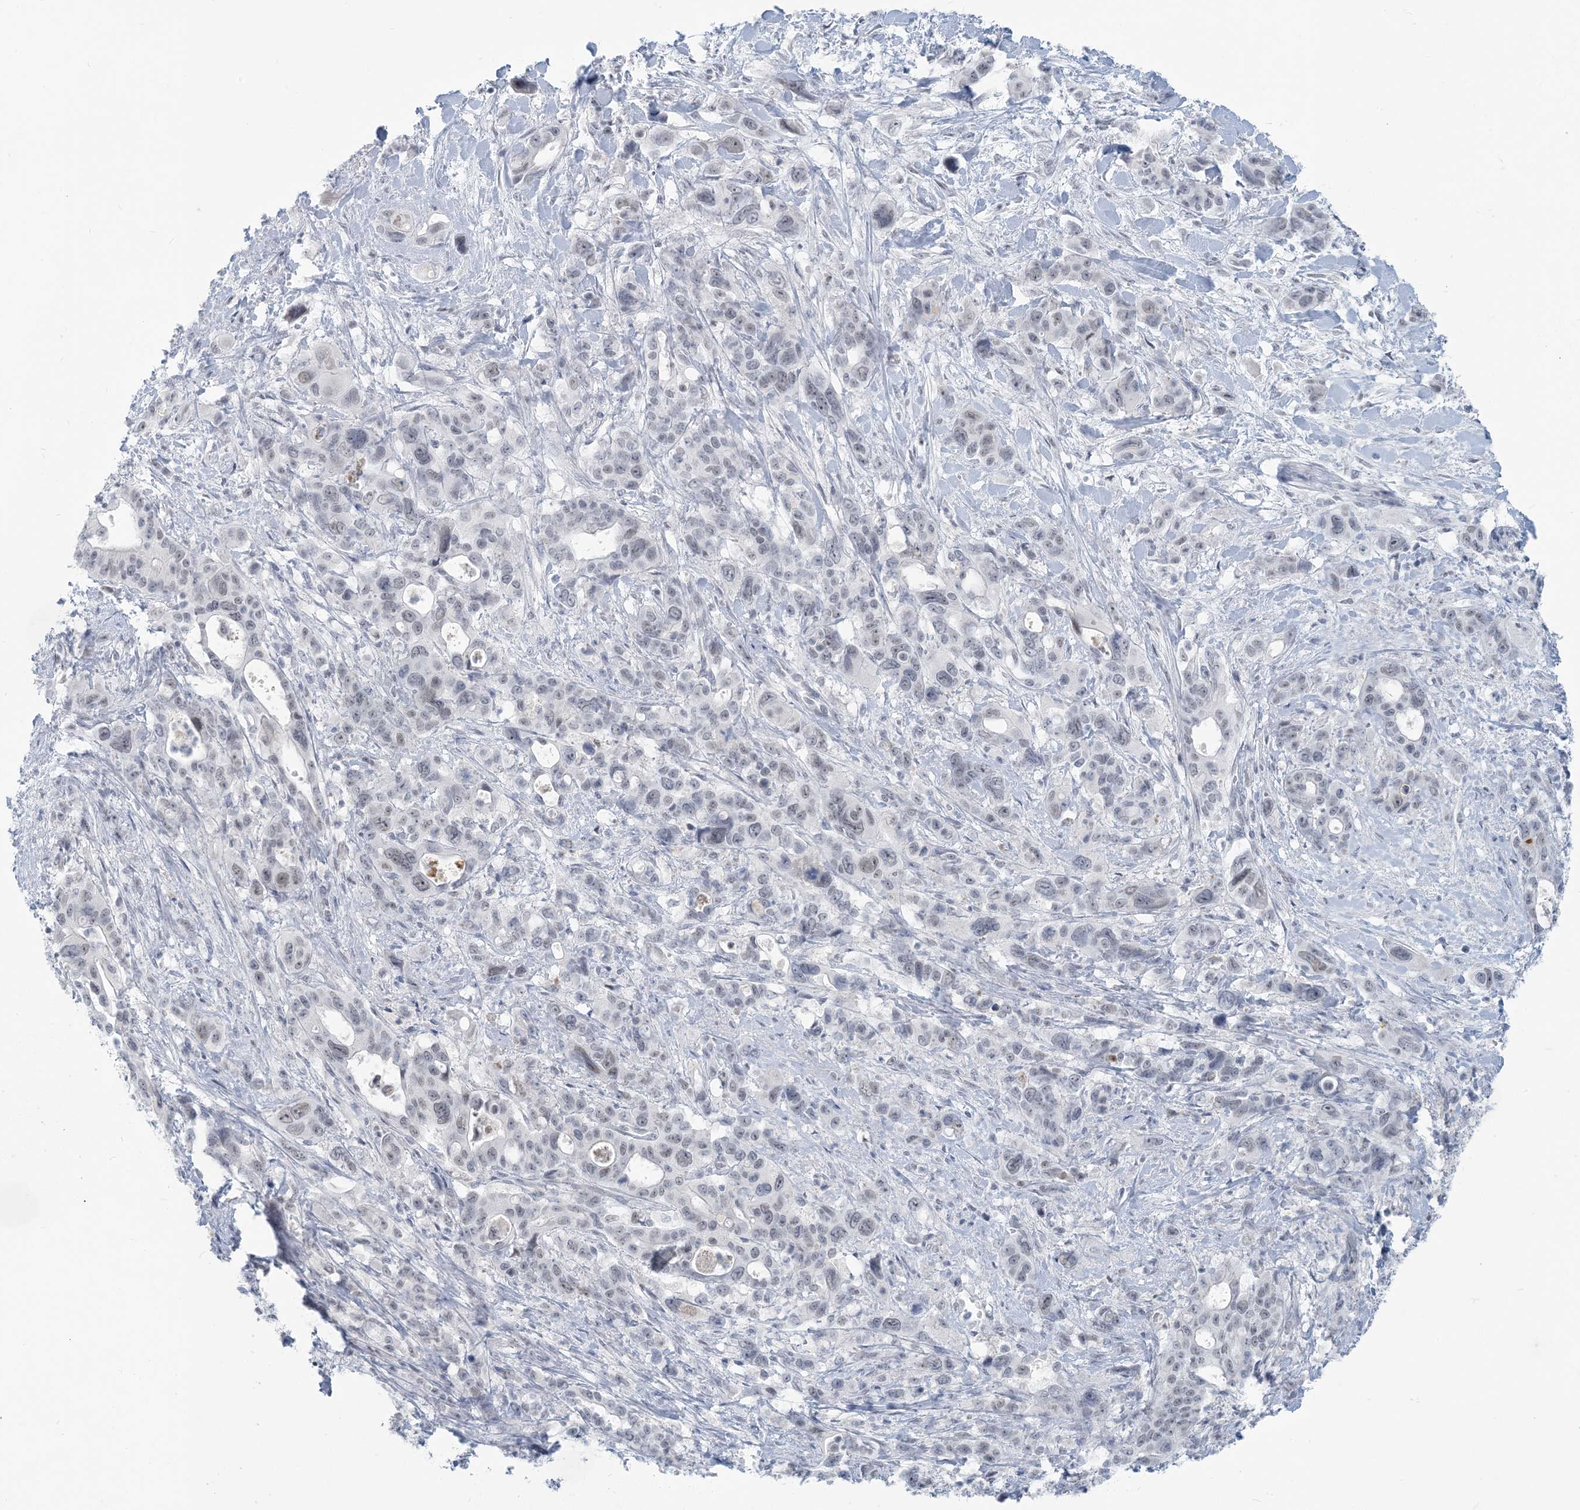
{"staining": {"intensity": "negative", "quantity": "none", "location": "none"}, "tissue": "pancreatic cancer", "cell_type": "Tumor cells", "image_type": "cancer", "snomed": [{"axis": "morphology", "description": "Adenocarcinoma, NOS"}, {"axis": "topography", "description": "Pancreas"}], "caption": "Immunohistochemistry image of adenocarcinoma (pancreatic) stained for a protein (brown), which shows no staining in tumor cells.", "gene": "SCML1", "patient": {"sex": "male", "age": 46}}